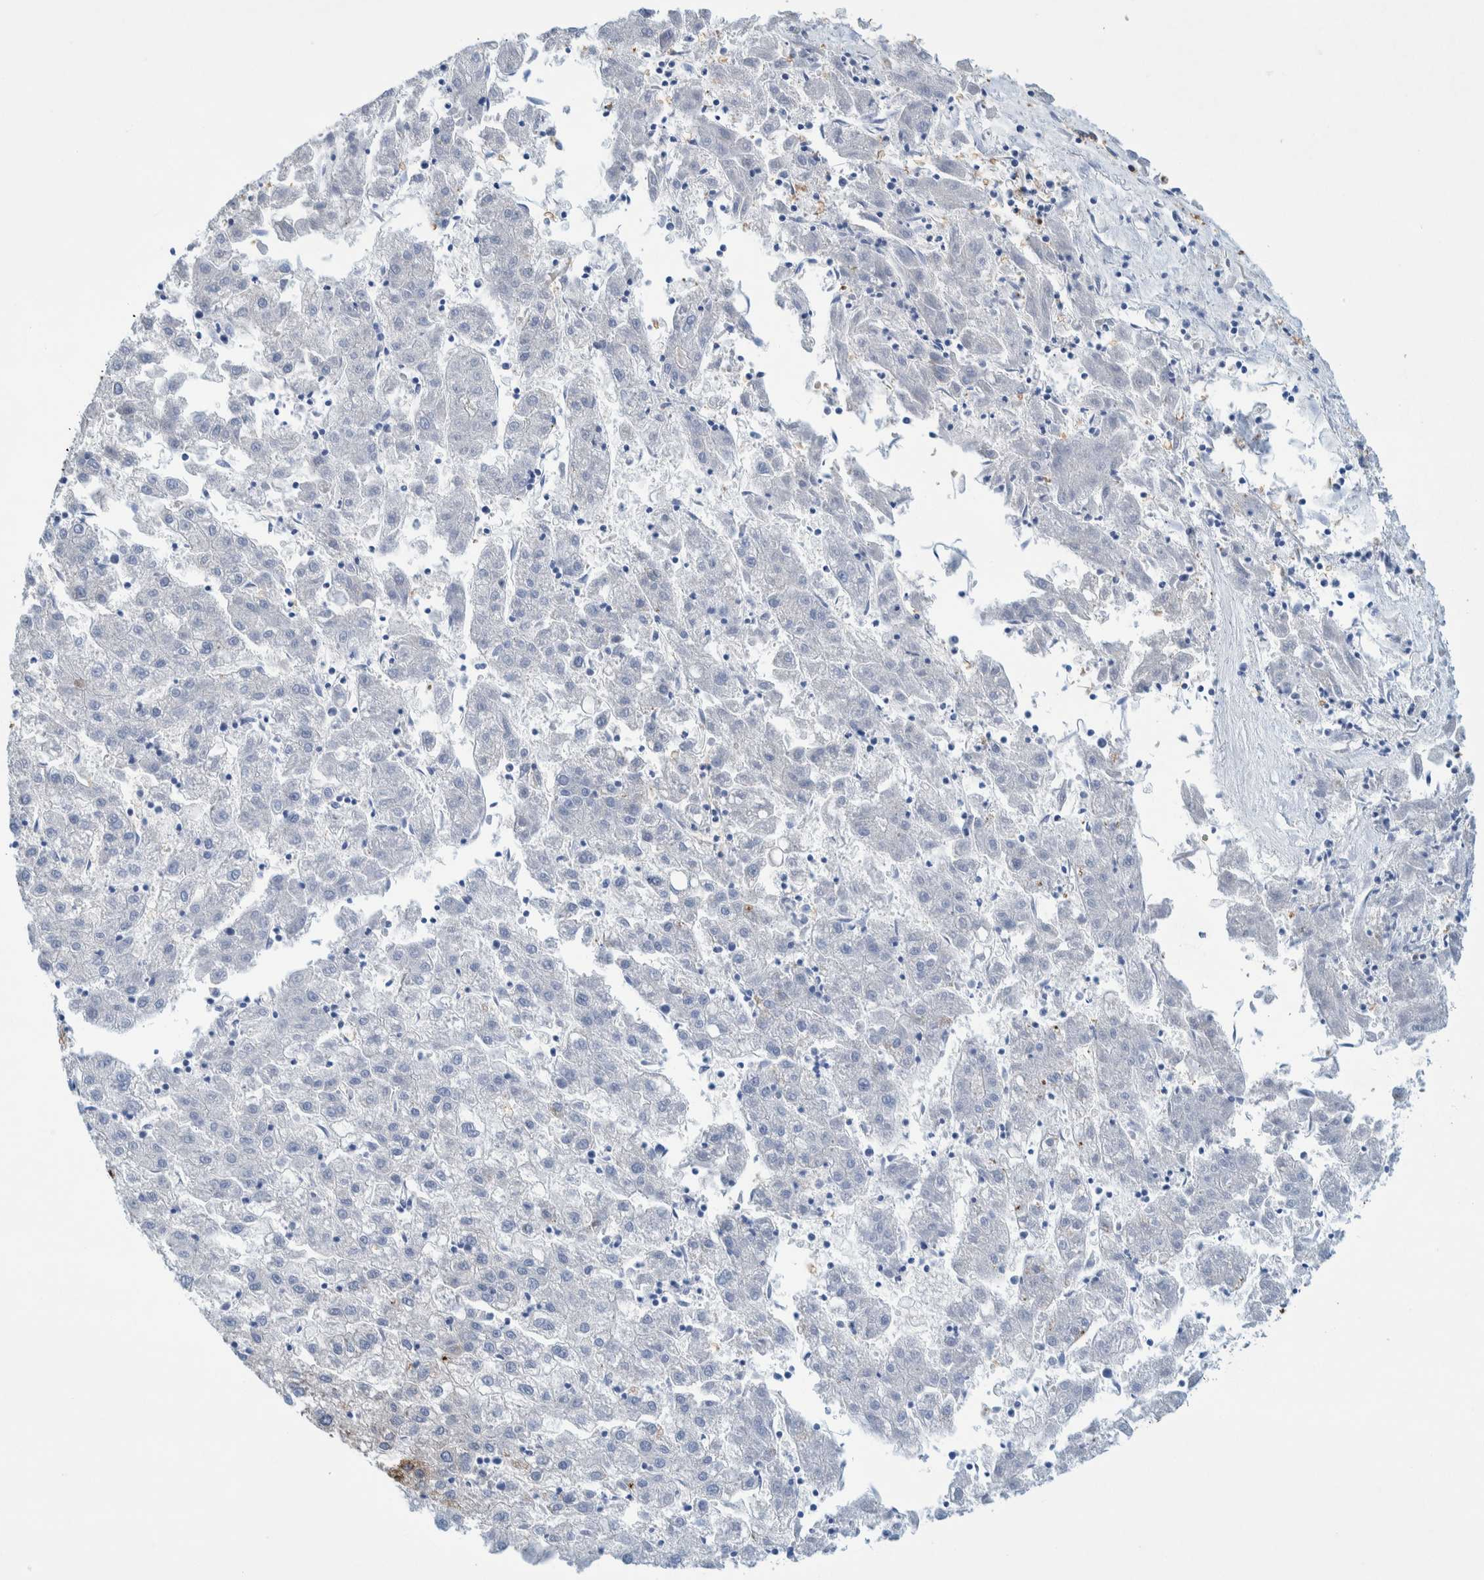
{"staining": {"intensity": "moderate", "quantity": "<25%", "location": "cytoplasmic/membranous"}, "tissue": "liver cancer", "cell_type": "Tumor cells", "image_type": "cancer", "snomed": [{"axis": "morphology", "description": "Carcinoma, Hepatocellular, NOS"}, {"axis": "topography", "description": "Liver"}], "caption": "Immunohistochemical staining of human liver cancer (hepatocellular carcinoma) exhibits moderate cytoplasmic/membranous protein expression in approximately <25% of tumor cells. (Brightfield microscopy of DAB IHC at high magnification).", "gene": "THEM6", "patient": {"sex": "male", "age": 72}}